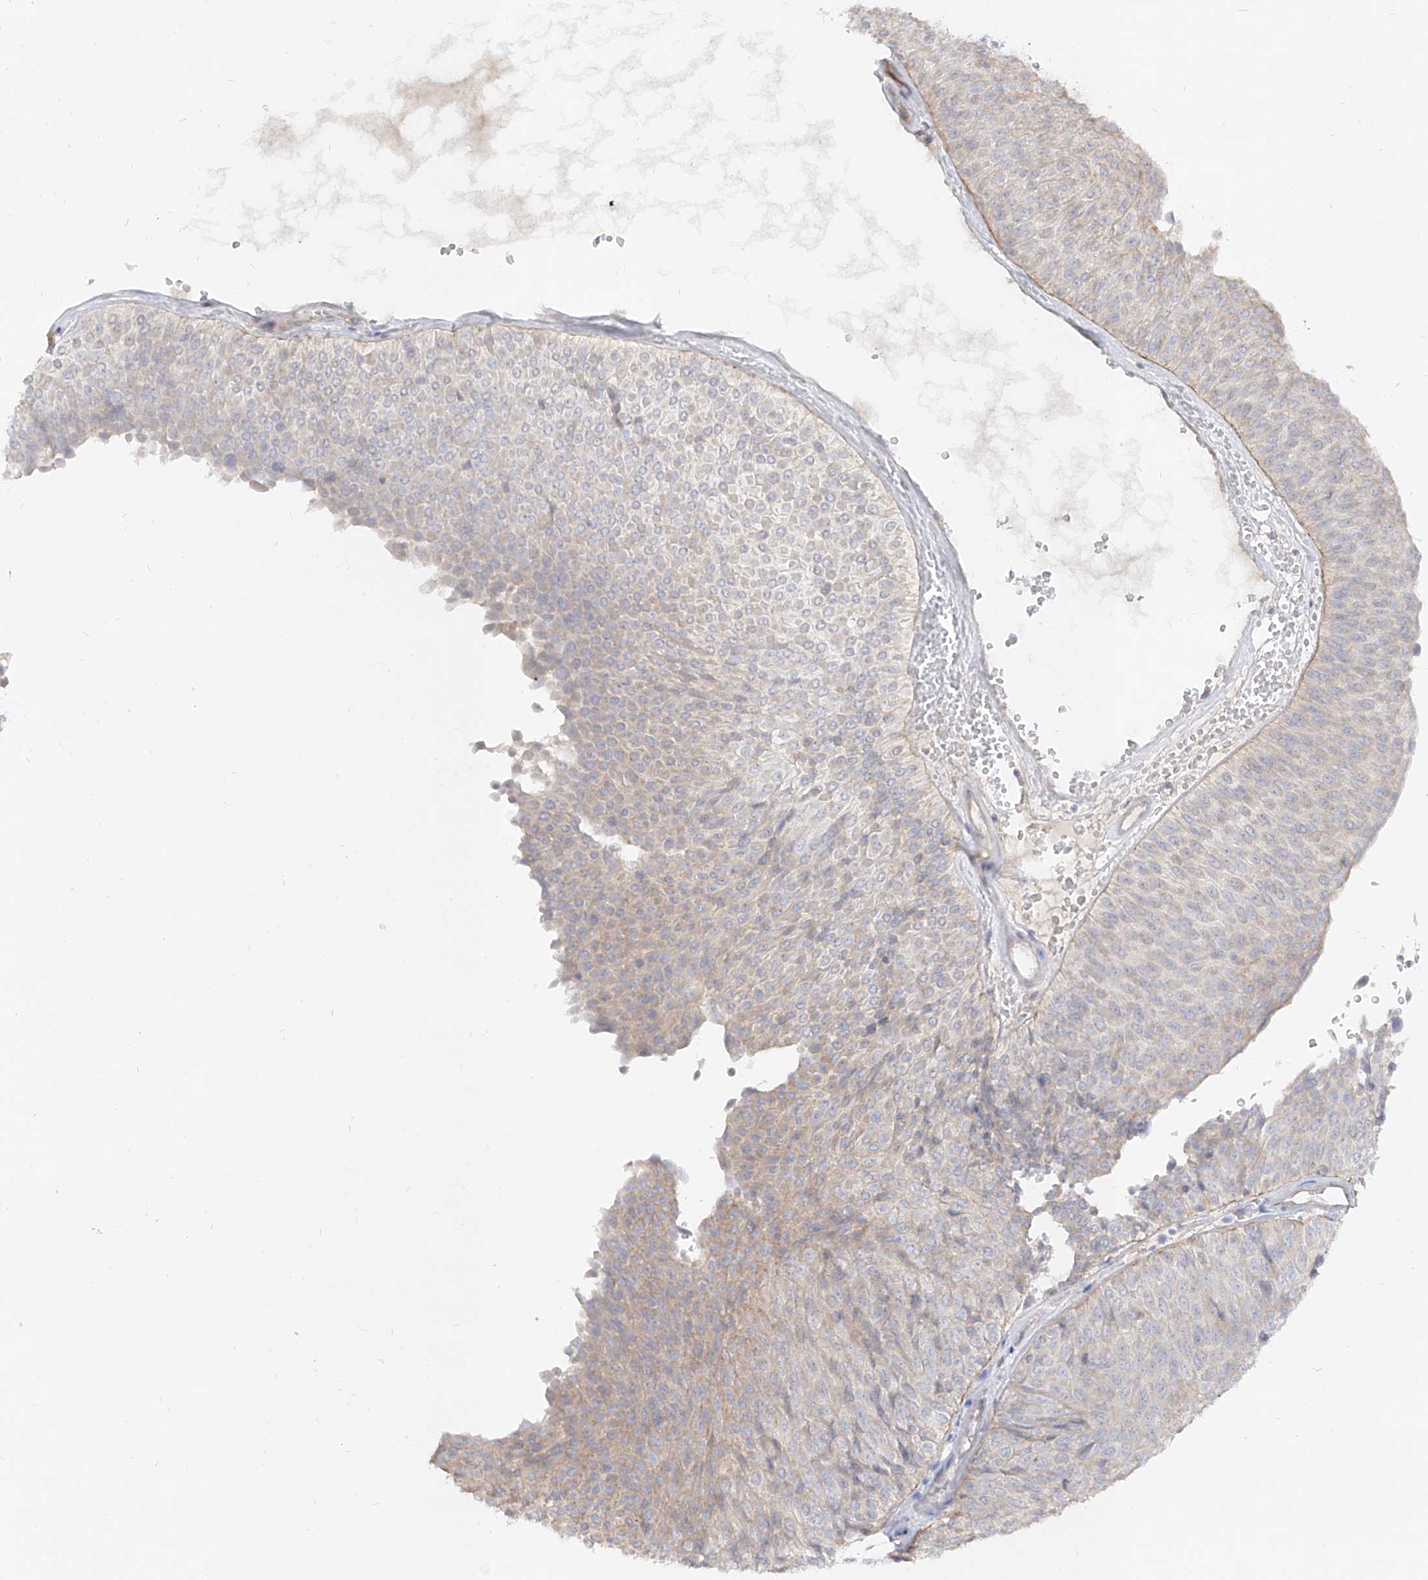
{"staining": {"intensity": "weak", "quantity": "25%-75%", "location": "cytoplasmic/membranous"}, "tissue": "urothelial cancer", "cell_type": "Tumor cells", "image_type": "cancer", "snomed": [{"axis": "morphology", "description": "Urothelial carcinoma, Low grade"}, {"axis": "topography", "description": "Urinary bladder"}], "caption": "The micrograph reveals immunohistochemical staining of urothelial carcinoma (low-grade). There is weak cytoplasmic/membranous staining is present in approximately 25%-75% of tumor cells. (DAB = brown stain, brightfield microscopy at high magnification).", "gene": "RBFOX3", "patient": {"sex": "male", "age": 78}}